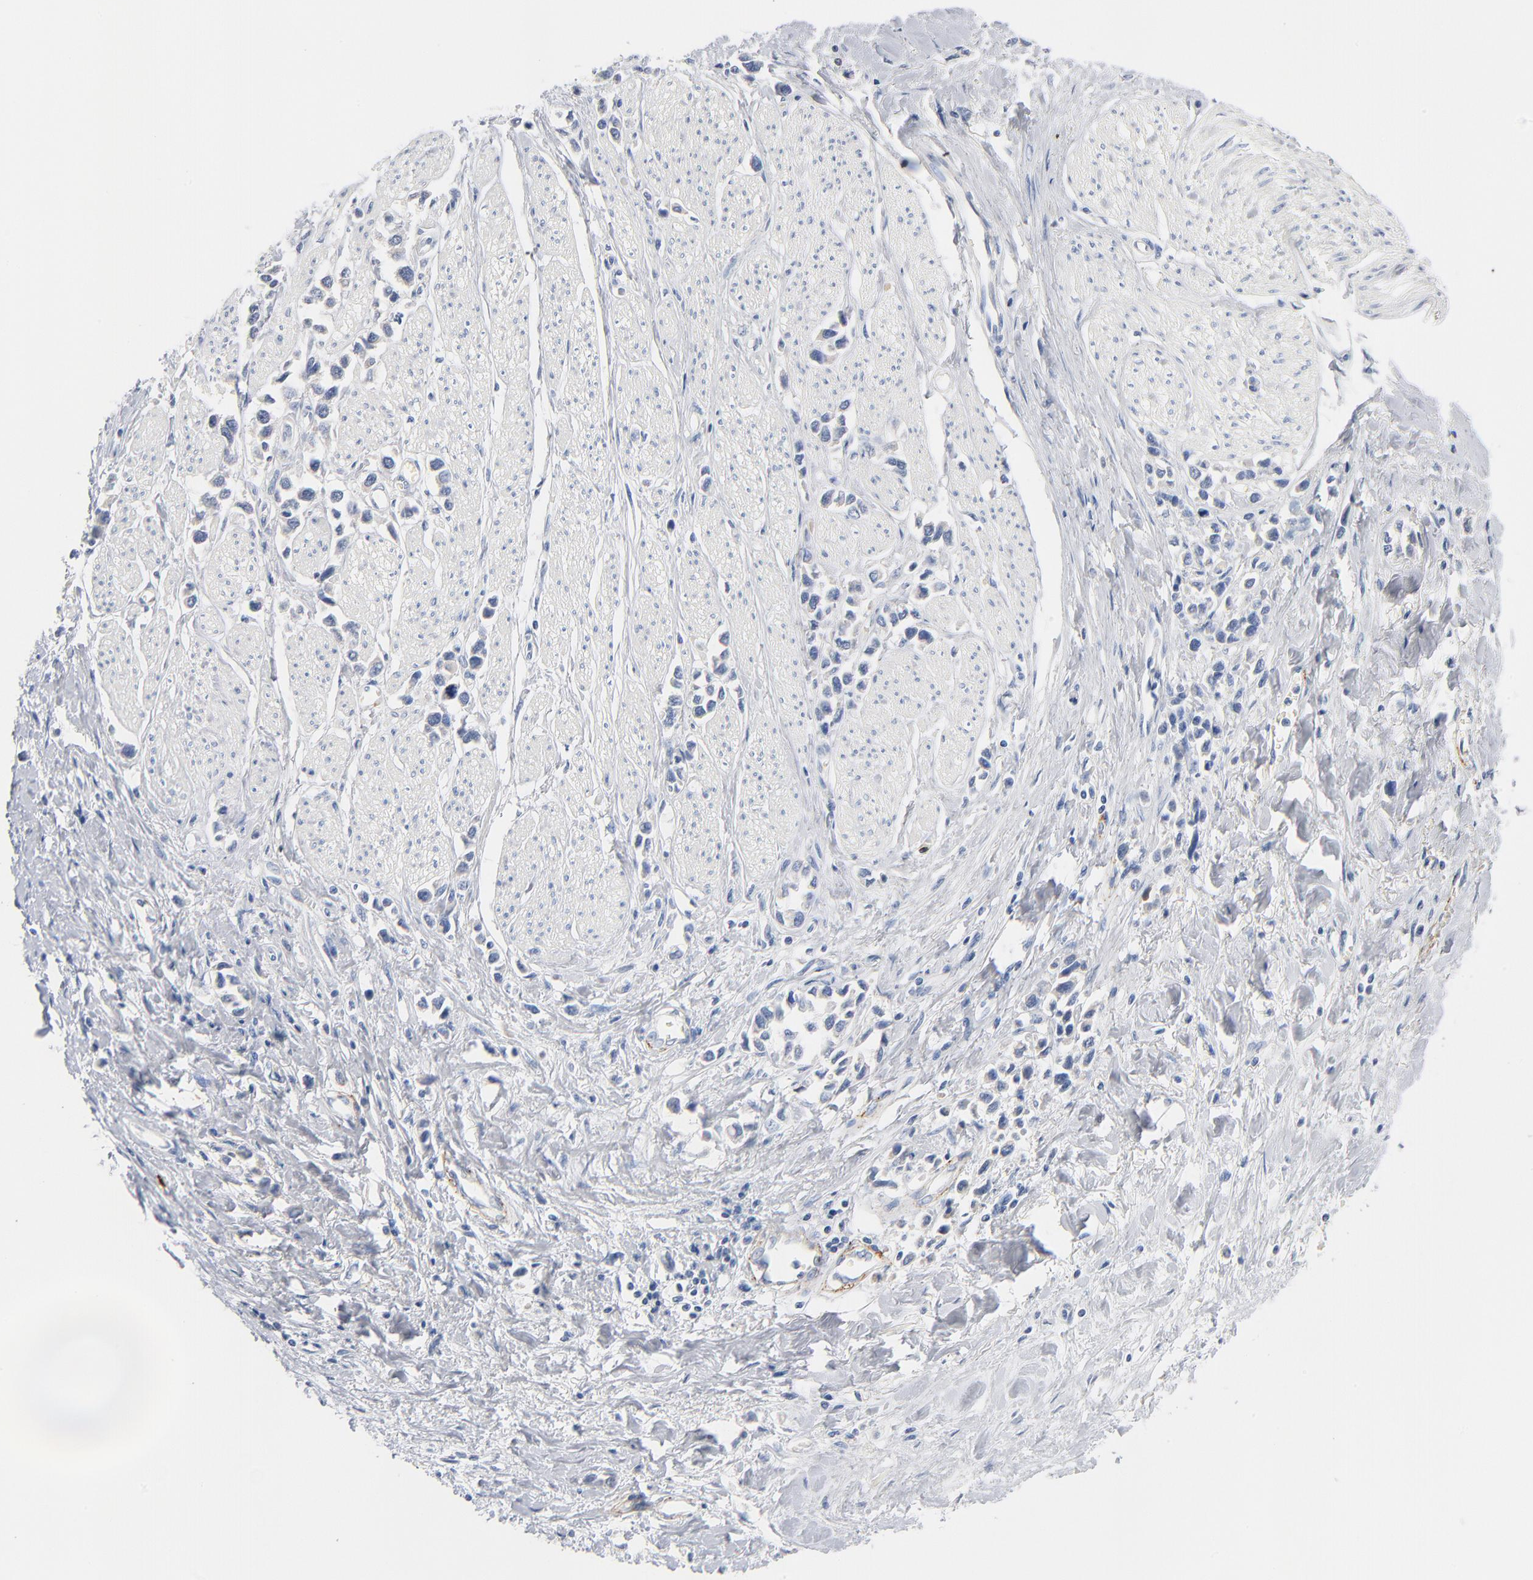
{"staining": {"intensity": "negative", "quantity": "none", "location": "none"}, "tissue": "stomach cancer", "cell_type": "Tumor cells", "image_type": "cancer", "snomed": [{"axis": "morphology", "description": "Adenocarcinoma, NOS"}, {"axis": "topography", "description": "Stomach, upper"}], "caption": "The immunohistochemistry histopathology image has no significant staining in tumor cells of stomach adenocarcinoma tissue.", "gene": "GZMB", "patient": {"sex": "male", "age": 76}}